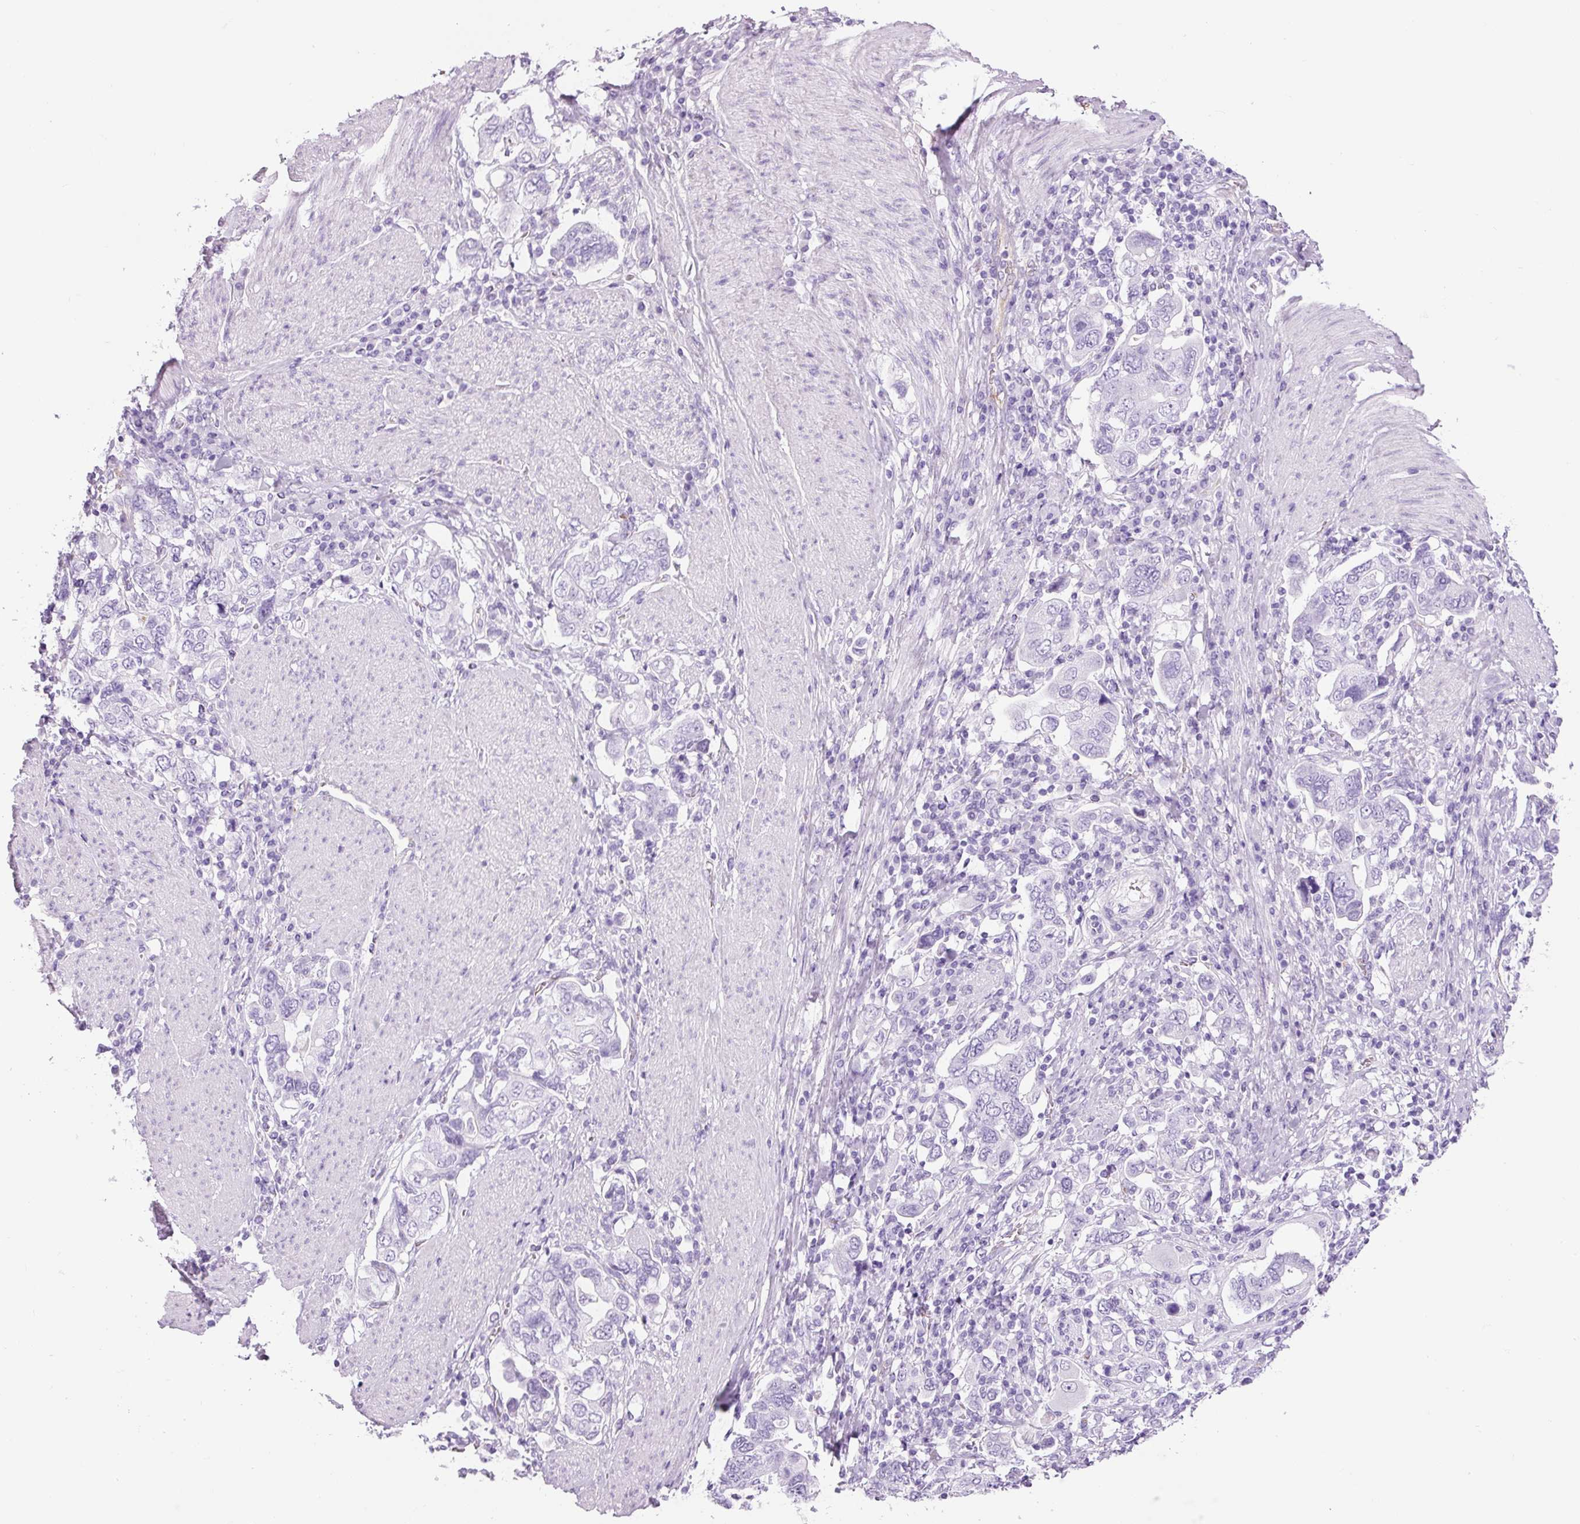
{"staining": {"intensity": "negative", "quantity": "none", "location": "none"}, "tissue": "stomach cancer", "cell_type": "Tumor cells", "image_type": "cancer", "snomed": [{"axis": "morphology", "description": "Adenocarcinoma, NOS"}, {"axis": "topography", "description": "Stomach, upper"}, {"axis": "topography", "description": "Stomach"}], "caption": "Stomach adenocarcinoma was stained to show a protein in brown. There is no significant positivity in tumor cells. Brightfield microscopy of immunohistochemistry stained with DAB (3,3'-diaminobenzidine) (brown) and hematoxylin (blue), captured at high magnification.", "gene": "ADSS1", "patient": {"sex": "male", "age": 62}}